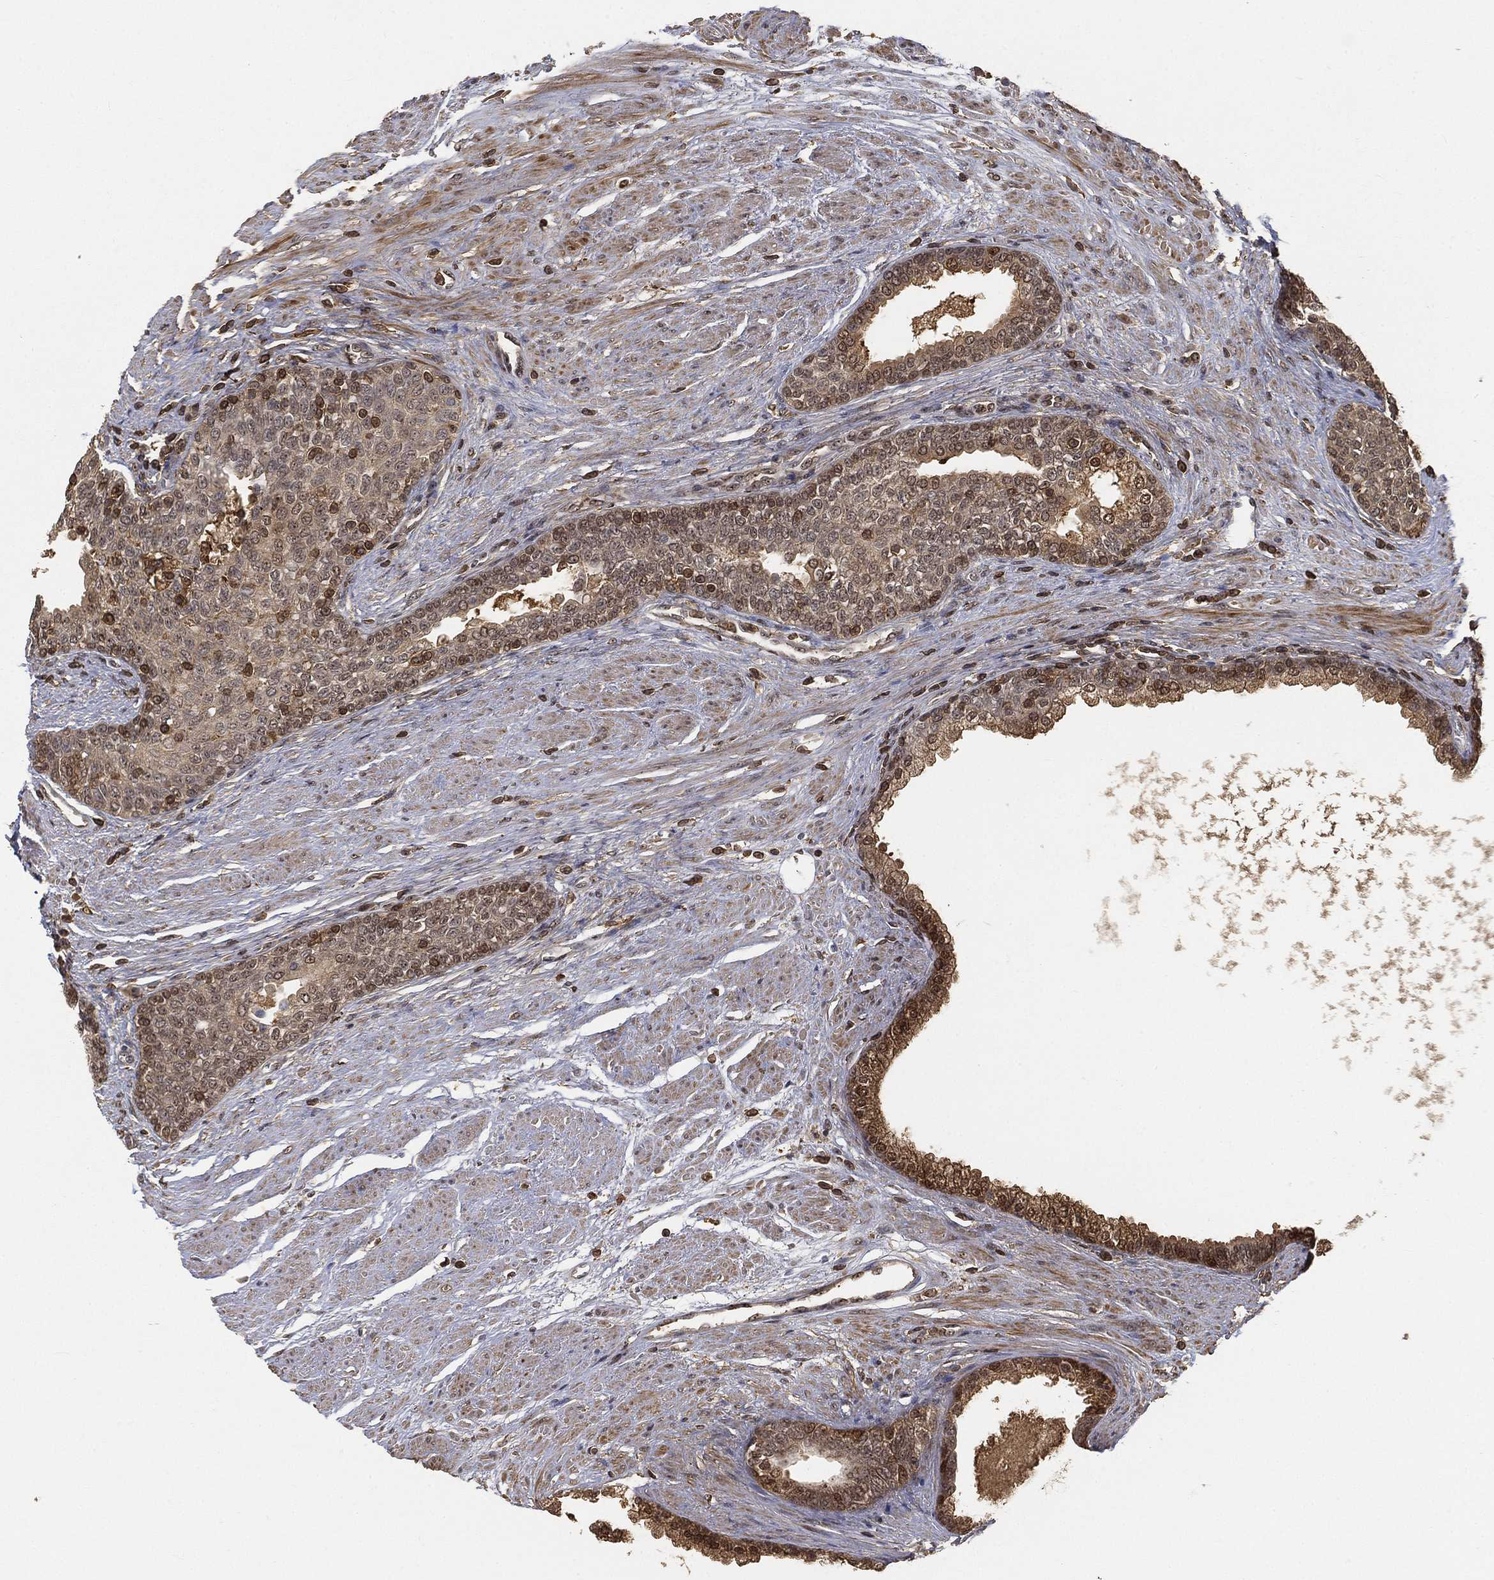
{"staining": {"intensity": "moderate", "quantity": "25%-75%", "location": "cytoplasmic/membranous,nuclear"}, "tissue": "prostate cancer", "cell_type": "Tumor cells", "image_type": "cancer", "snomed": [{"axis": "morphology", "description": "Adenocarcinoma, NOS"}, {"axis": "topography", "description": "Prostate and seminal vesicle, NOS"}, {"axis": "topography", "description": "Prostate"}], "caption": "High-power microscopy captured an immunohistochemistry (IHC) histopathology image of prostate cancer, revealing moderate cytoplasmic/membranous and nuclear staining in approximately 25%-75% of tumor cells.", "gene": "CRYL1", "patient": {"sex": "male", "age": 62}}